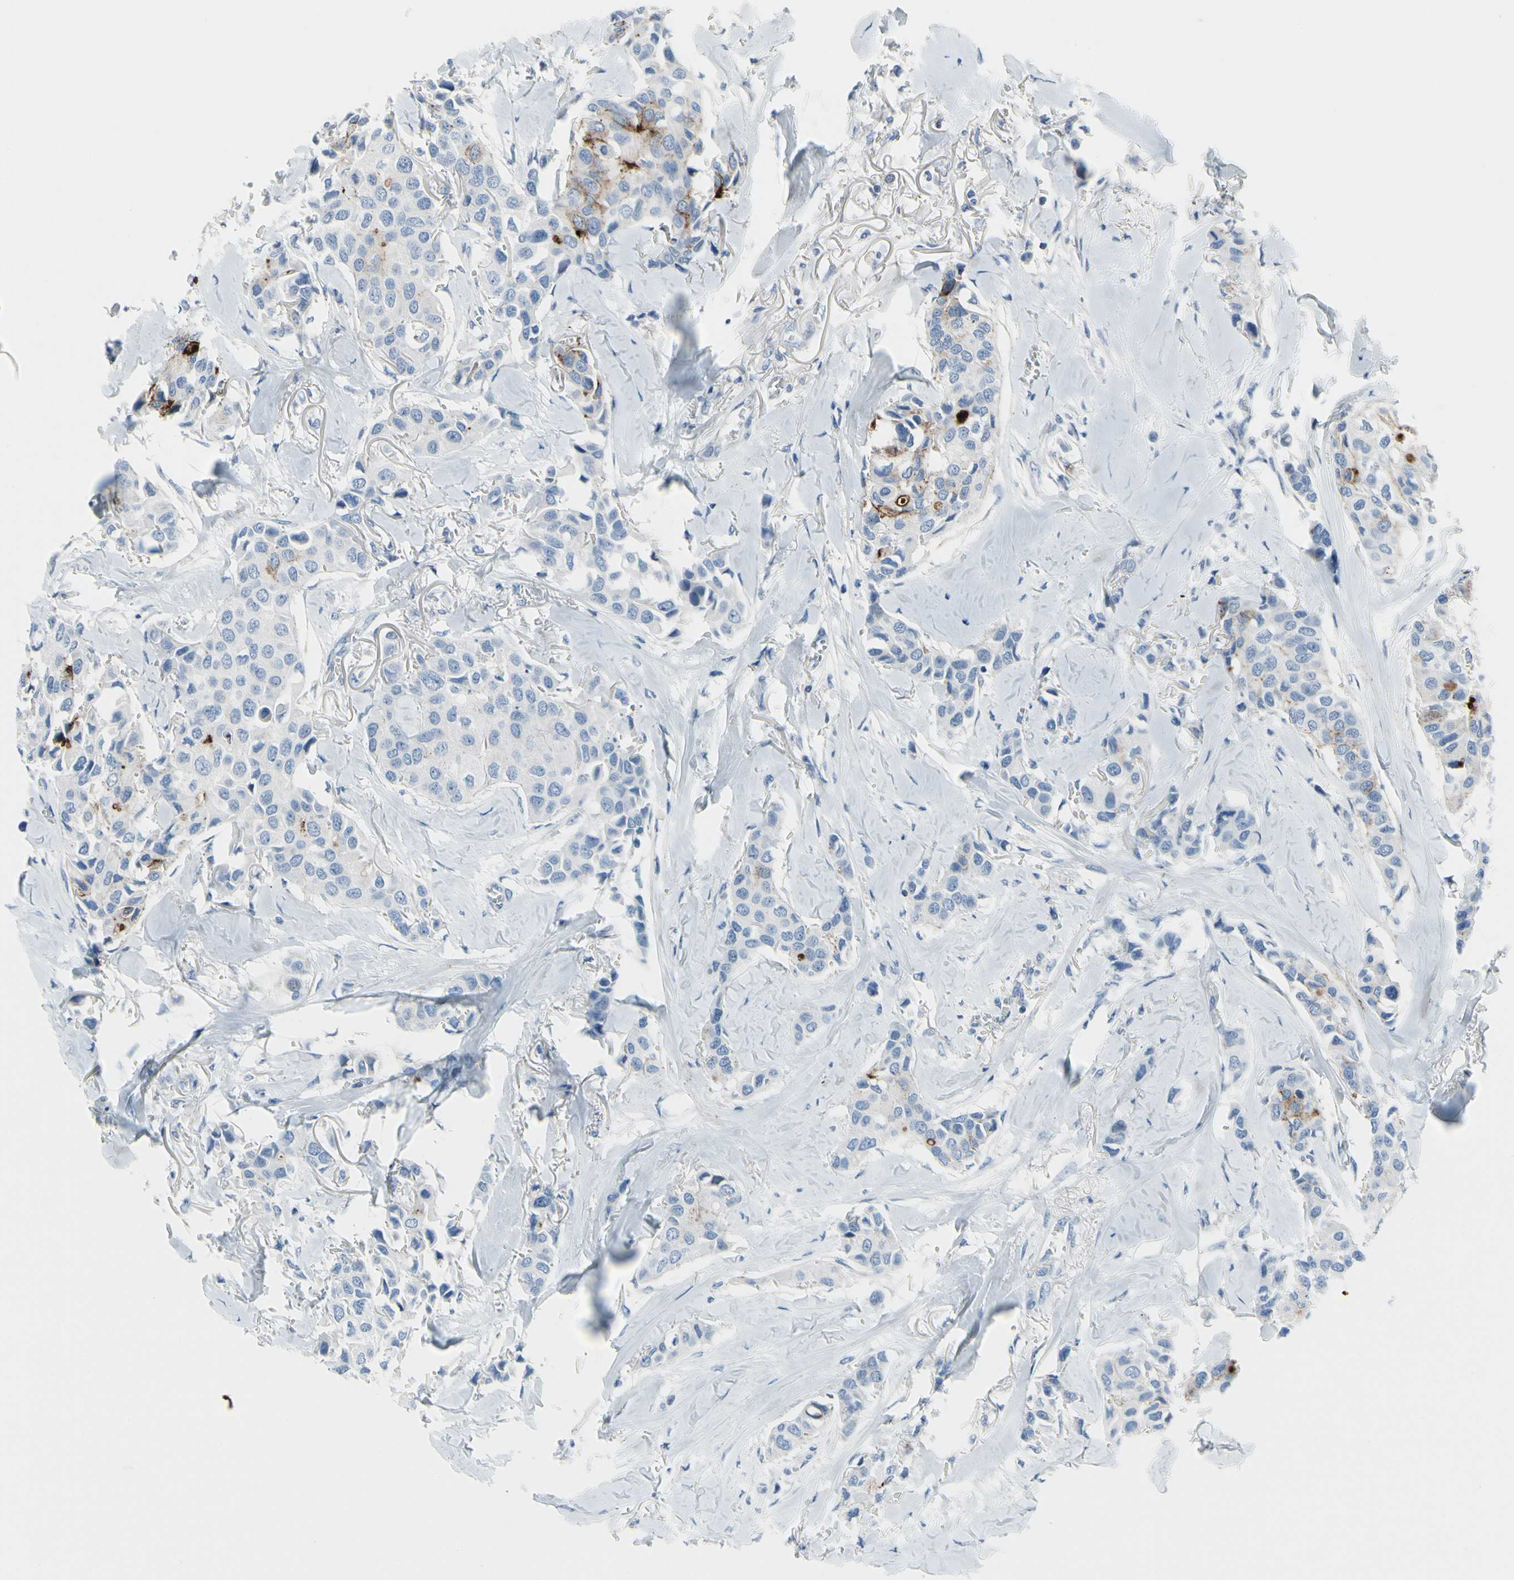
{"staining": {"intensity": "moderate", "quantity": "<25%", "location": "cytoplasmic/membranous"}, "tissue": "breast cancer", "cell_type": "Tumor cells", "image_type": "cancer", "snomed": [{"axis": "morphology", "description": "Duct carcinoma"}, {"axis": "topography", "description": "Breast"}], "caption": "High-magnification brightfield microscopy of breast invasive ductal carcinoma stained with DAB (3,3'-diaminobenzidine) (brown) and counterstained with hematoxylin (blue). tumor cells exhibit moderate cytoplasmic/membranous staining is present in approximately<25% of cells.", "gene": "MUC5B", "patient": {"sex": "female", "age": 80}}